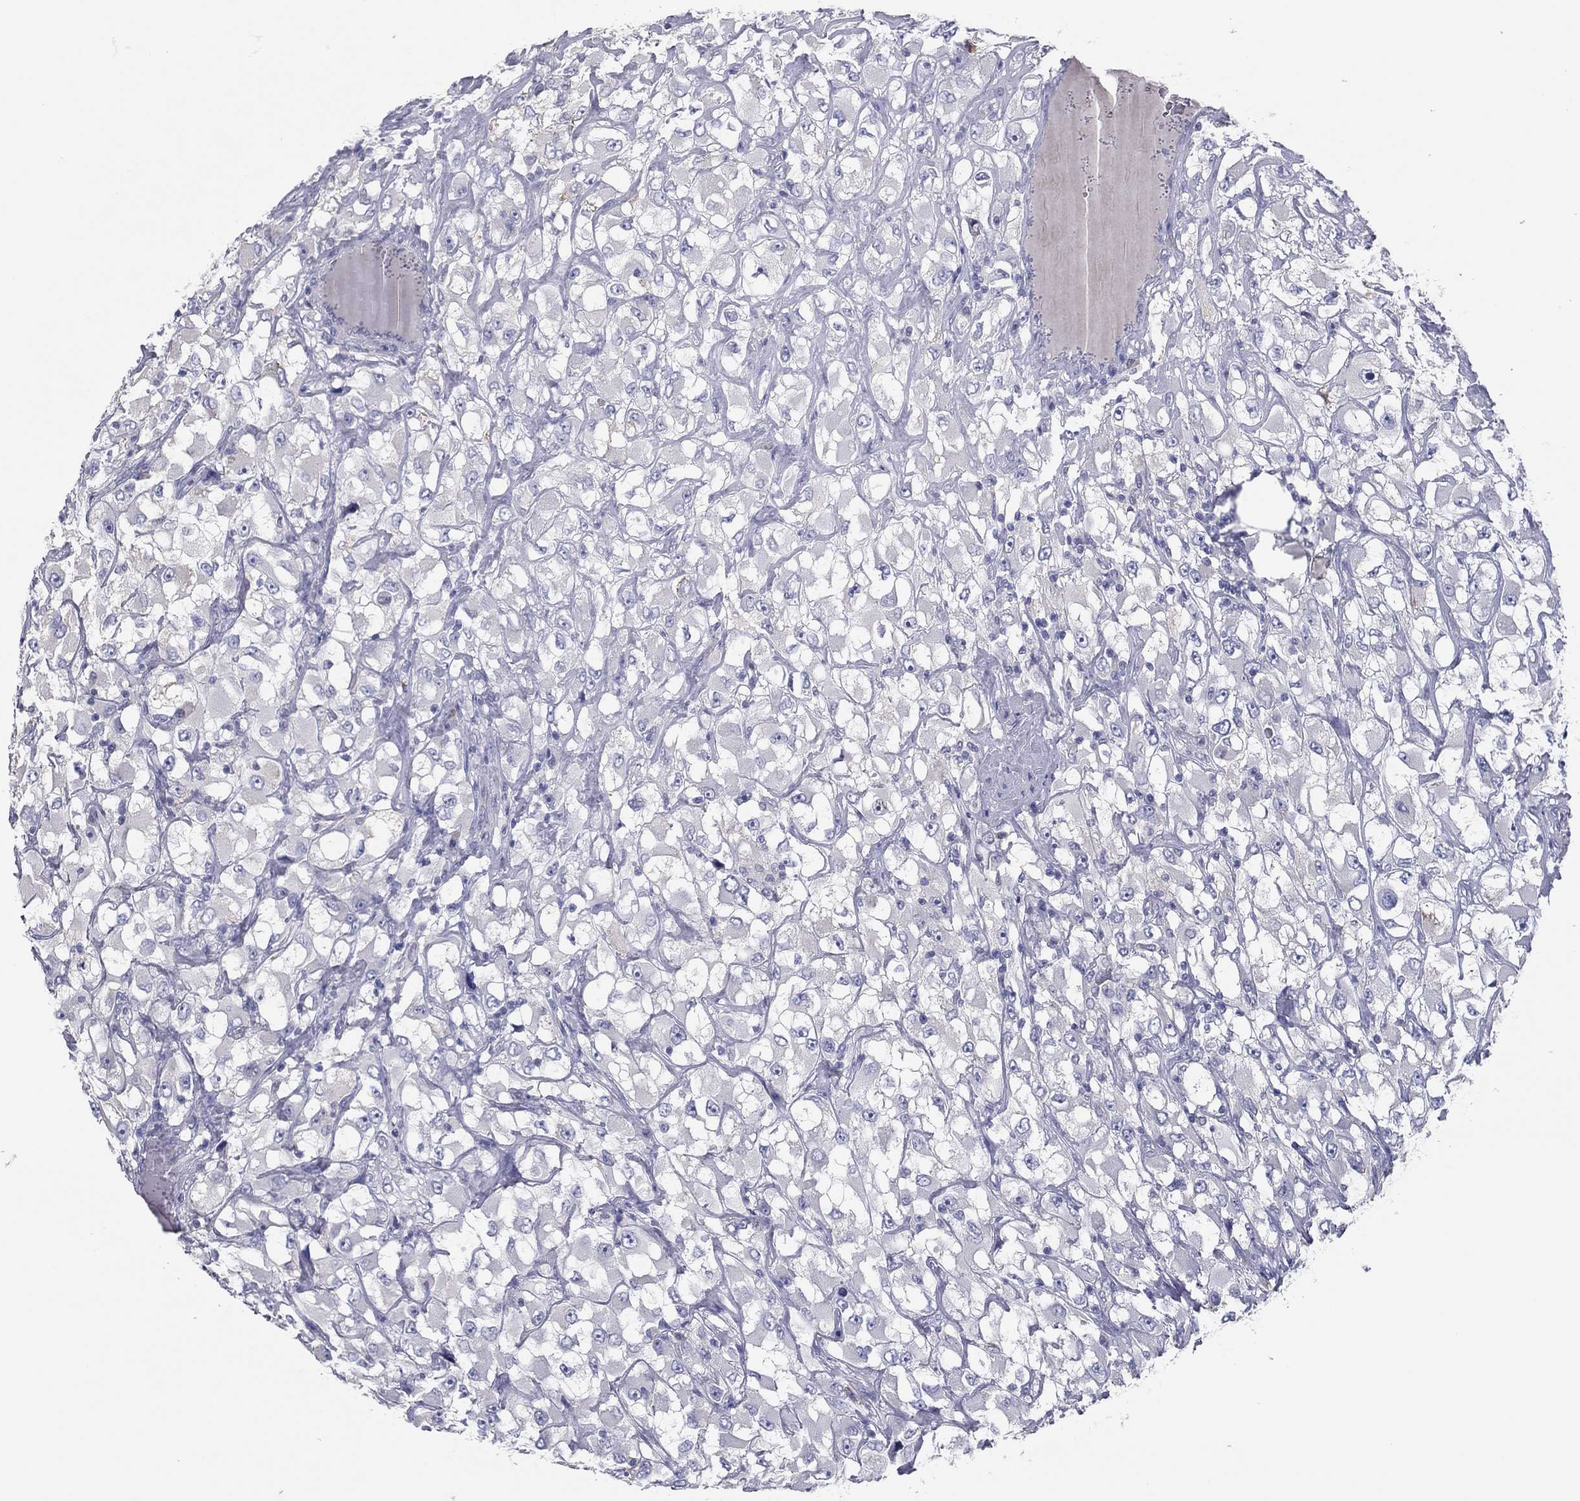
{"staining": {"intensity": "negative", "quantity": "none", "location": "none"}, "tissue": "renal cancer", "cell_type": "Tumor cells", "image_type": "cancer", "snomed": [{"axis": "morphology", "description": "Adenocarcinoma, NOS"}, {"axis": "topography", "description": "Kidney"}], "caption": "An IHC photomicrograph of renal cancer (adenocarcinoma) is shown. There is no staining in tumor cells of renal cancer (adenocarcinoma).", "gene": "GRK7", "patient": {"sex": "female", "age": 52}}